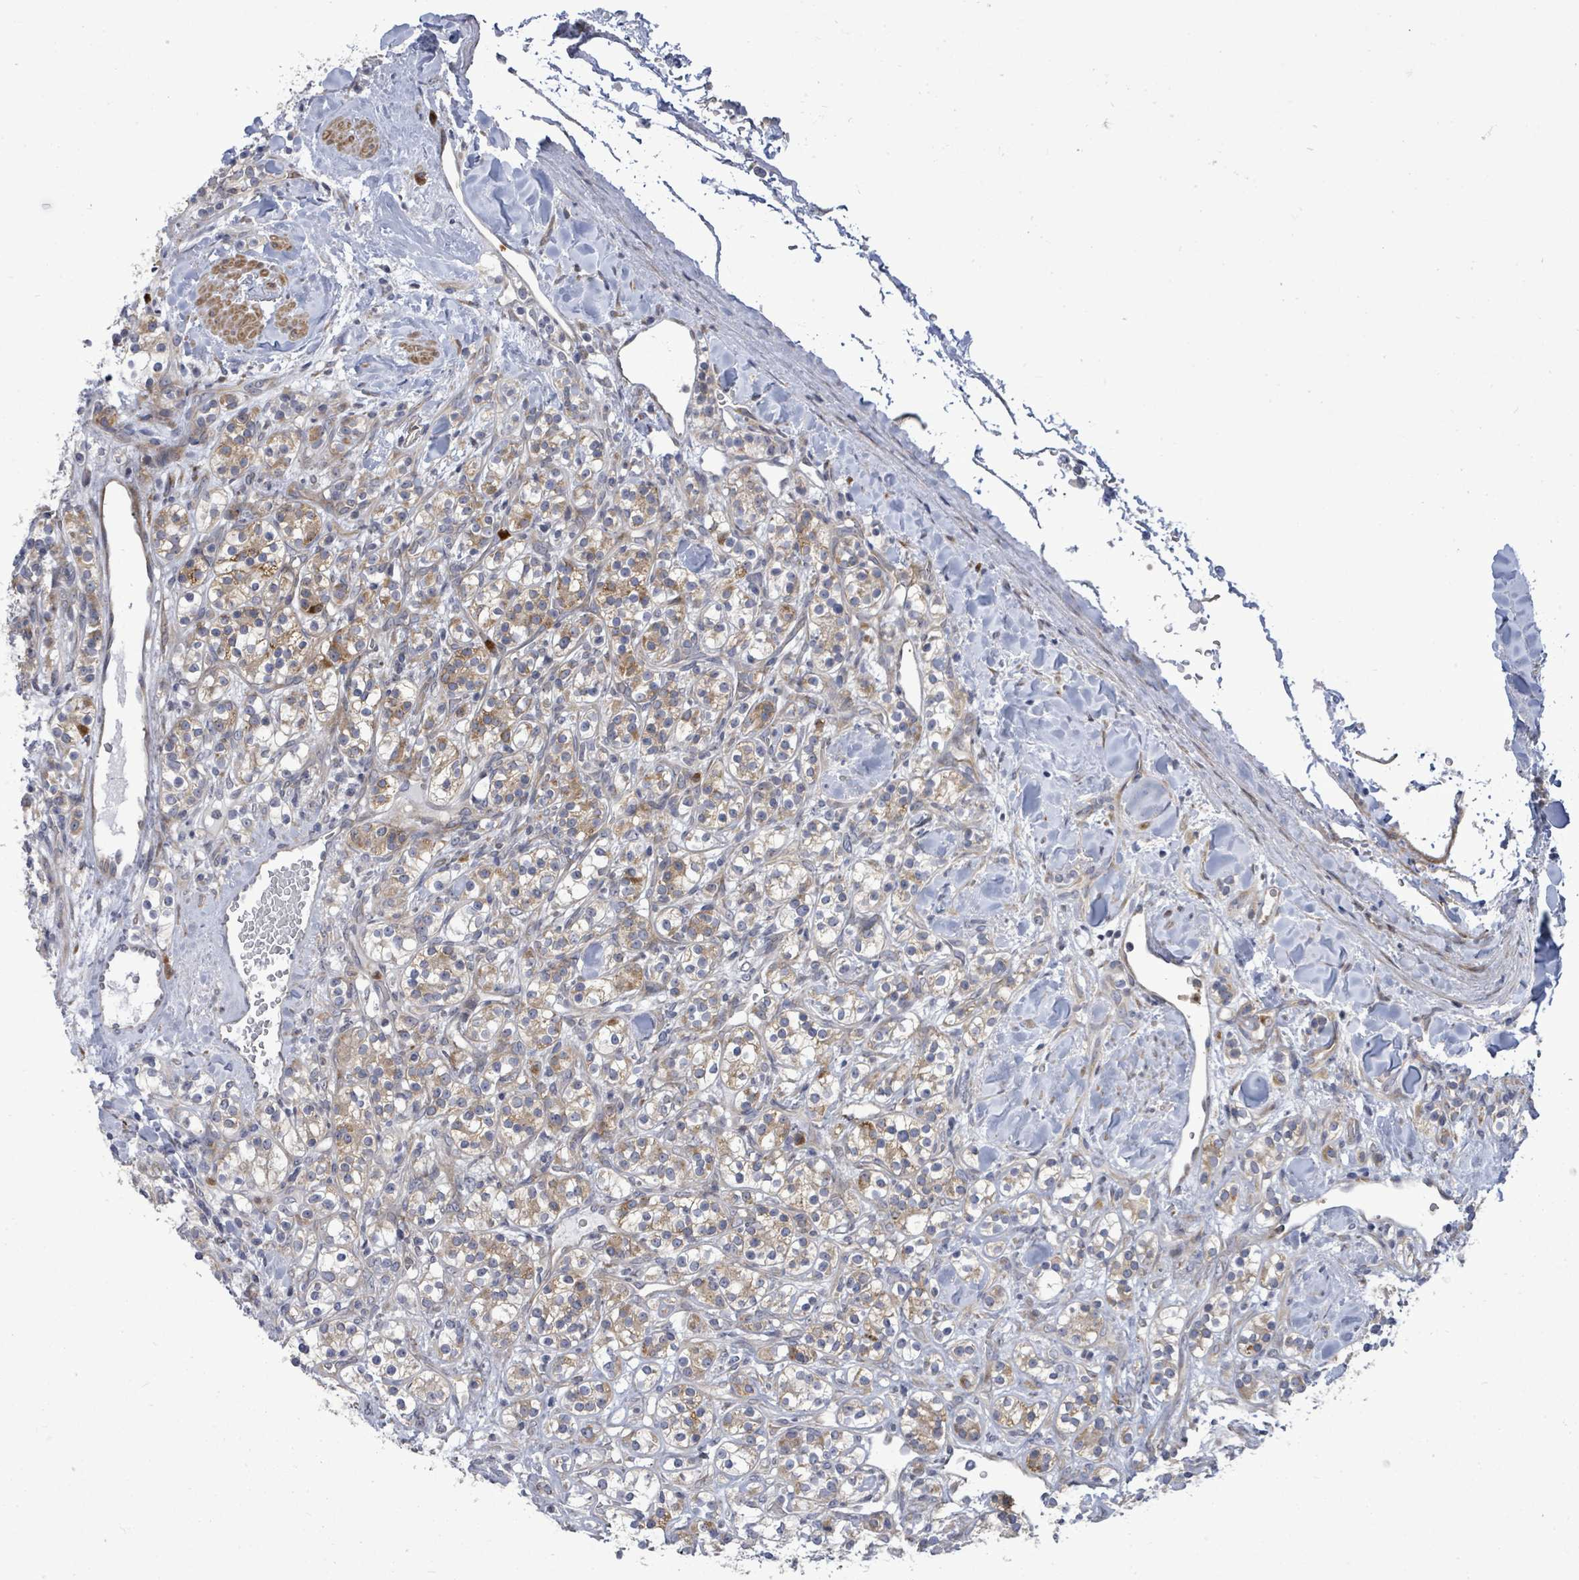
{"staining": {"intensity": "moderate", "quantity": "<25%", "location": "cytoplasmic/membranous"}, "tissue": "renal cancer", "cell_type": "Tumor cells", "image_type": "cancer", "snomed": [{"axis": "morphology", "description": "Adenocarcinoma, NOS"}, {"axis": "topography", "description": "Kidney"}], "caption": "Moderate cytoplasmic/membranous protein positivity is identified in about <25% of tumor cells in adenocarcinoma (renal).", "gene": "SAR1A", "patient": {"sex": "male", "age": 77}}